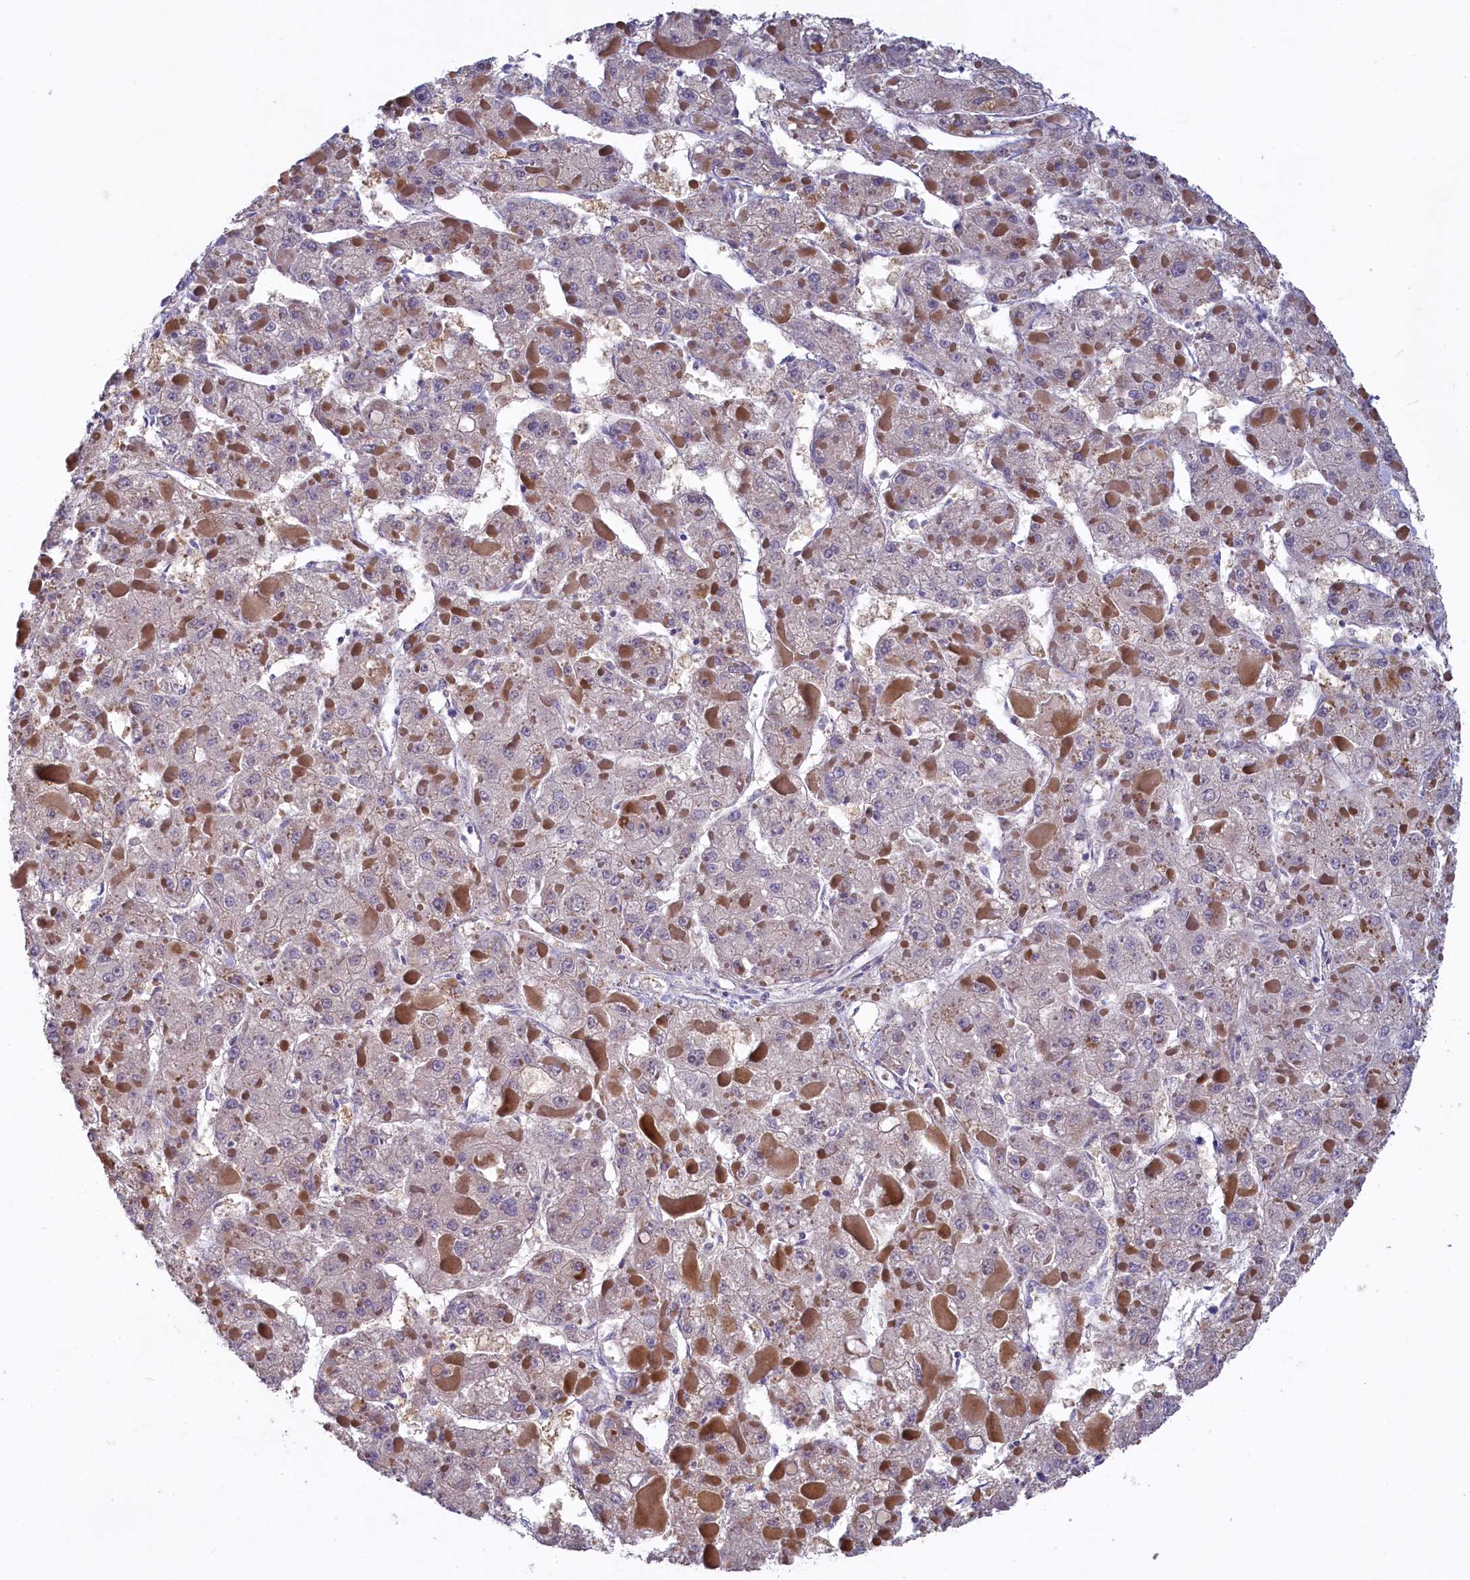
{"staining": {"intensity": "negative", "quantity": "none", "location": "none"}, "tissue": "liver cancer", "cell_type": "Tumor cells", "image_type": "cancer", "snomed": [{"axis": "morphology", "description": "Carcinoma, Hepatocellular, NOS"}, {"axis": "topography", "description": "Liver"}], "caption": "An image of liver cancer stained for a protein displays no brown staining in tumor cells.", "gene": "UCHL3", "patient": {"sex": "female", "age": 73}}